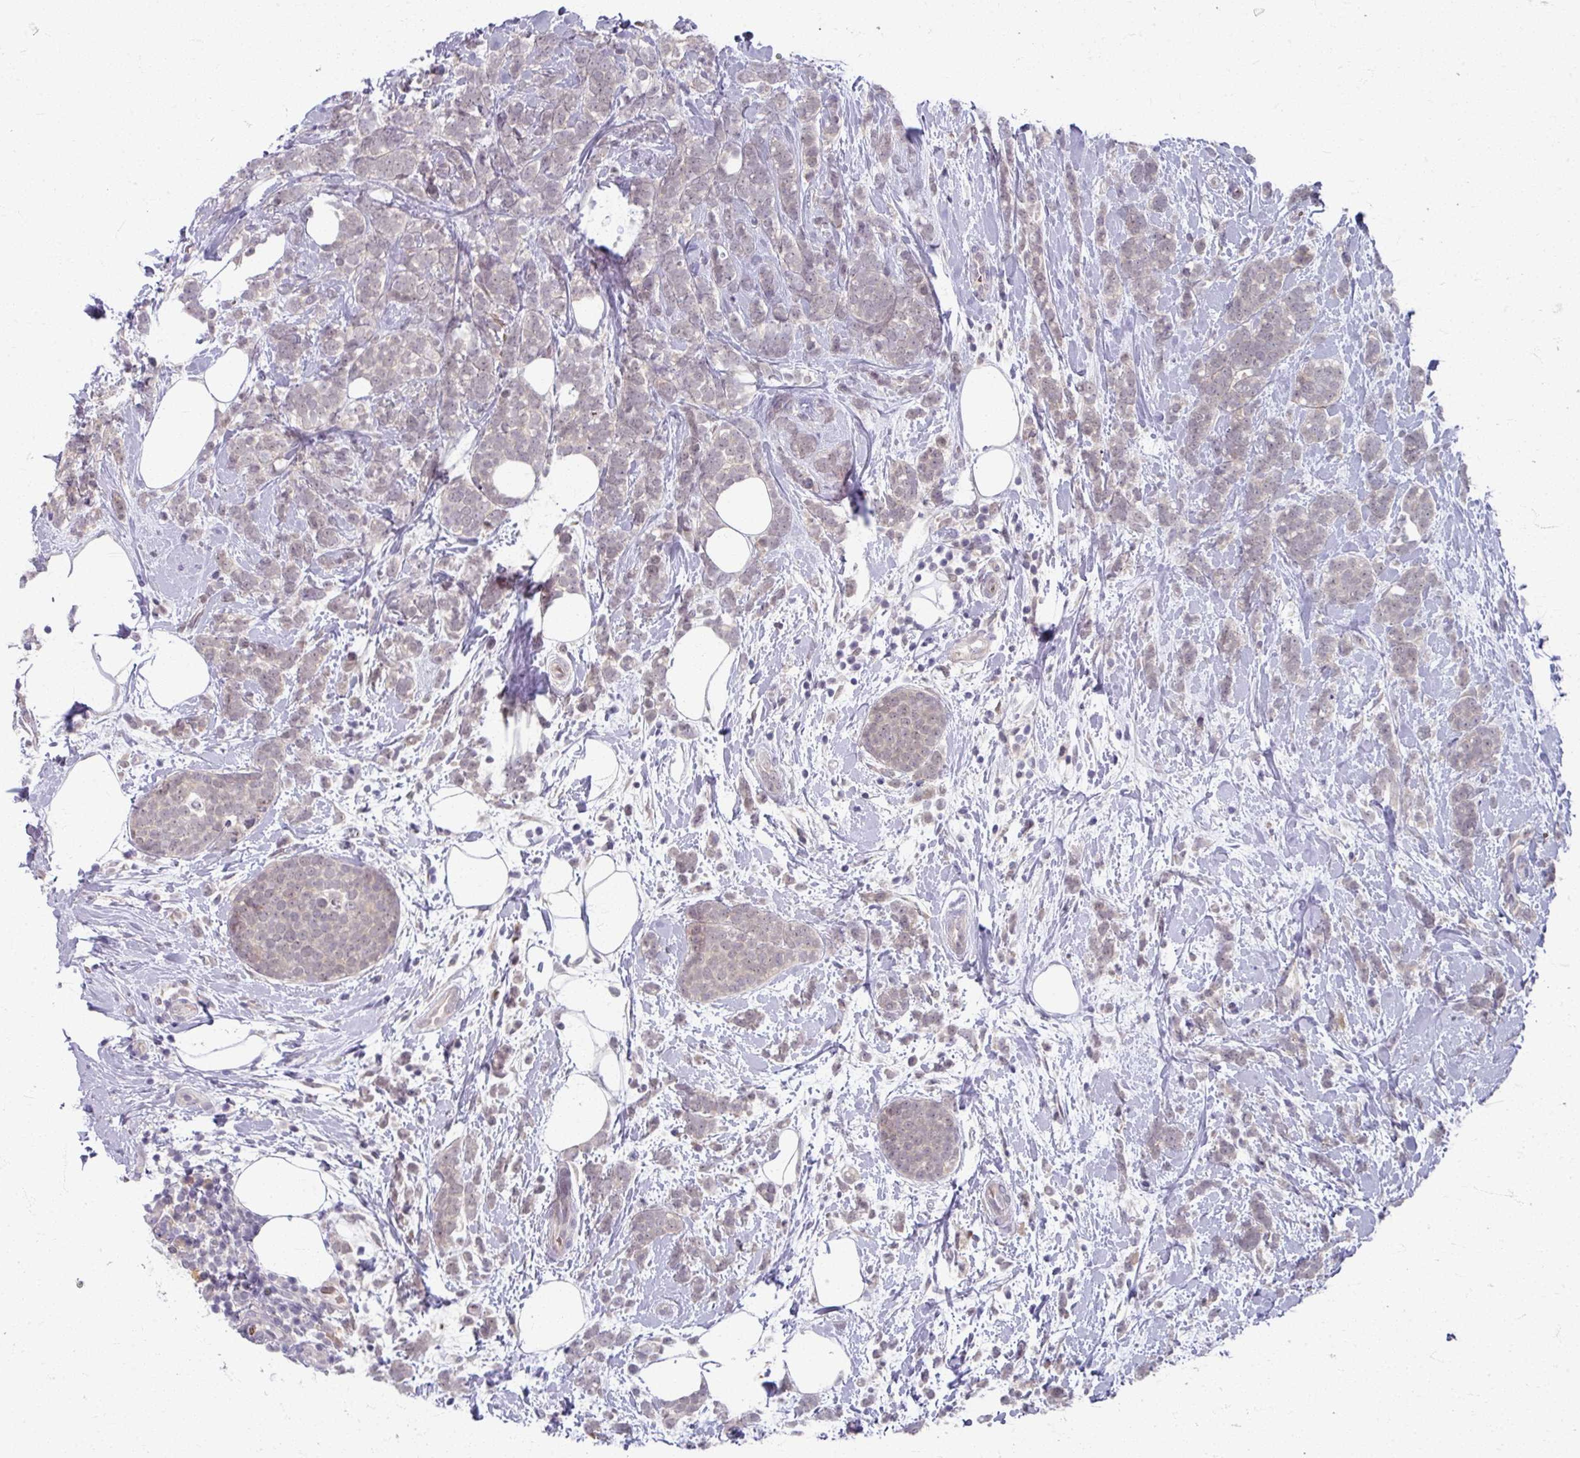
{"staining": {"intensity": "negative", "quantity": "none", "location": "none"}, "tissue": "breast cancer", "cell_type": "Tumor cells", "image_type": "cancer", "snomed": [{"axis": "morphology", "description": "Lobular carcinoma"}, {"axis": "topography", "description": "Breast"}], "caption": "Immunohistochemistry of human breast lobular carcinoma shows no positivity in tumor cells.", "gene": "KMT5C", "patient": {"sex": "female", "age": 58}}